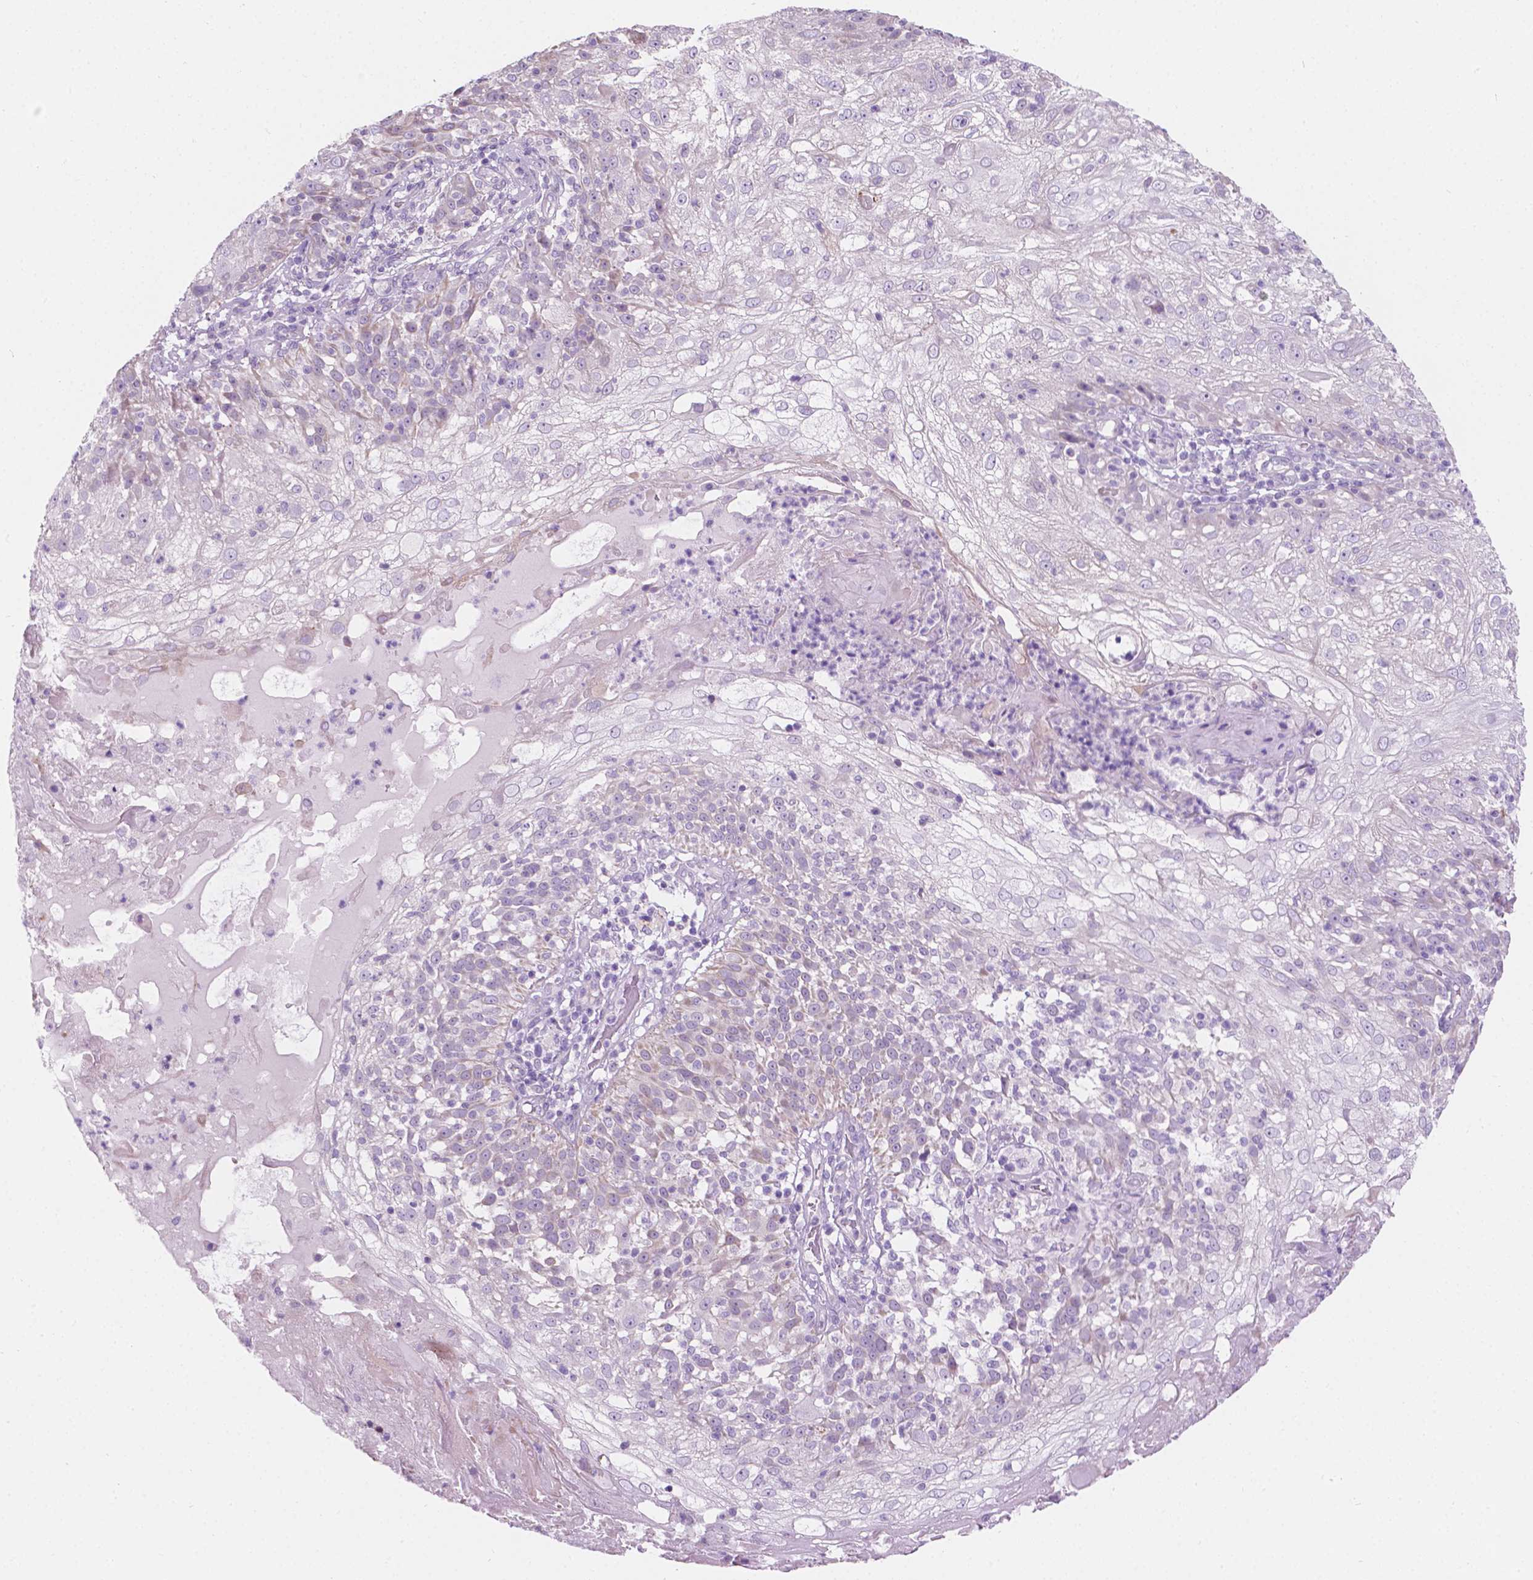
{"staining": {"intensity": "negative", "quantity": "none", "location": "none"}, "tissue": "skin cancer", "cell_type": "Tumor cells", "image_type": "cancer", "snomed": [{"axis": "morphology", "description": "Normal tissue, NOS"}, {"axis": "morphology", "description": "Squamous cell carcinoma, NOS"}, {"axis": "topography", "description": "Skin"}], "caption": "Tumor cells are negative for protein expression in human squamous cell carcinoma (skin). (DAB (3,3'-diaminobenzidine) immunohistochemistry (IHC), high magnification).", "gene": "NOS1AP", "patient": {"sex": "female", "age": 83}}